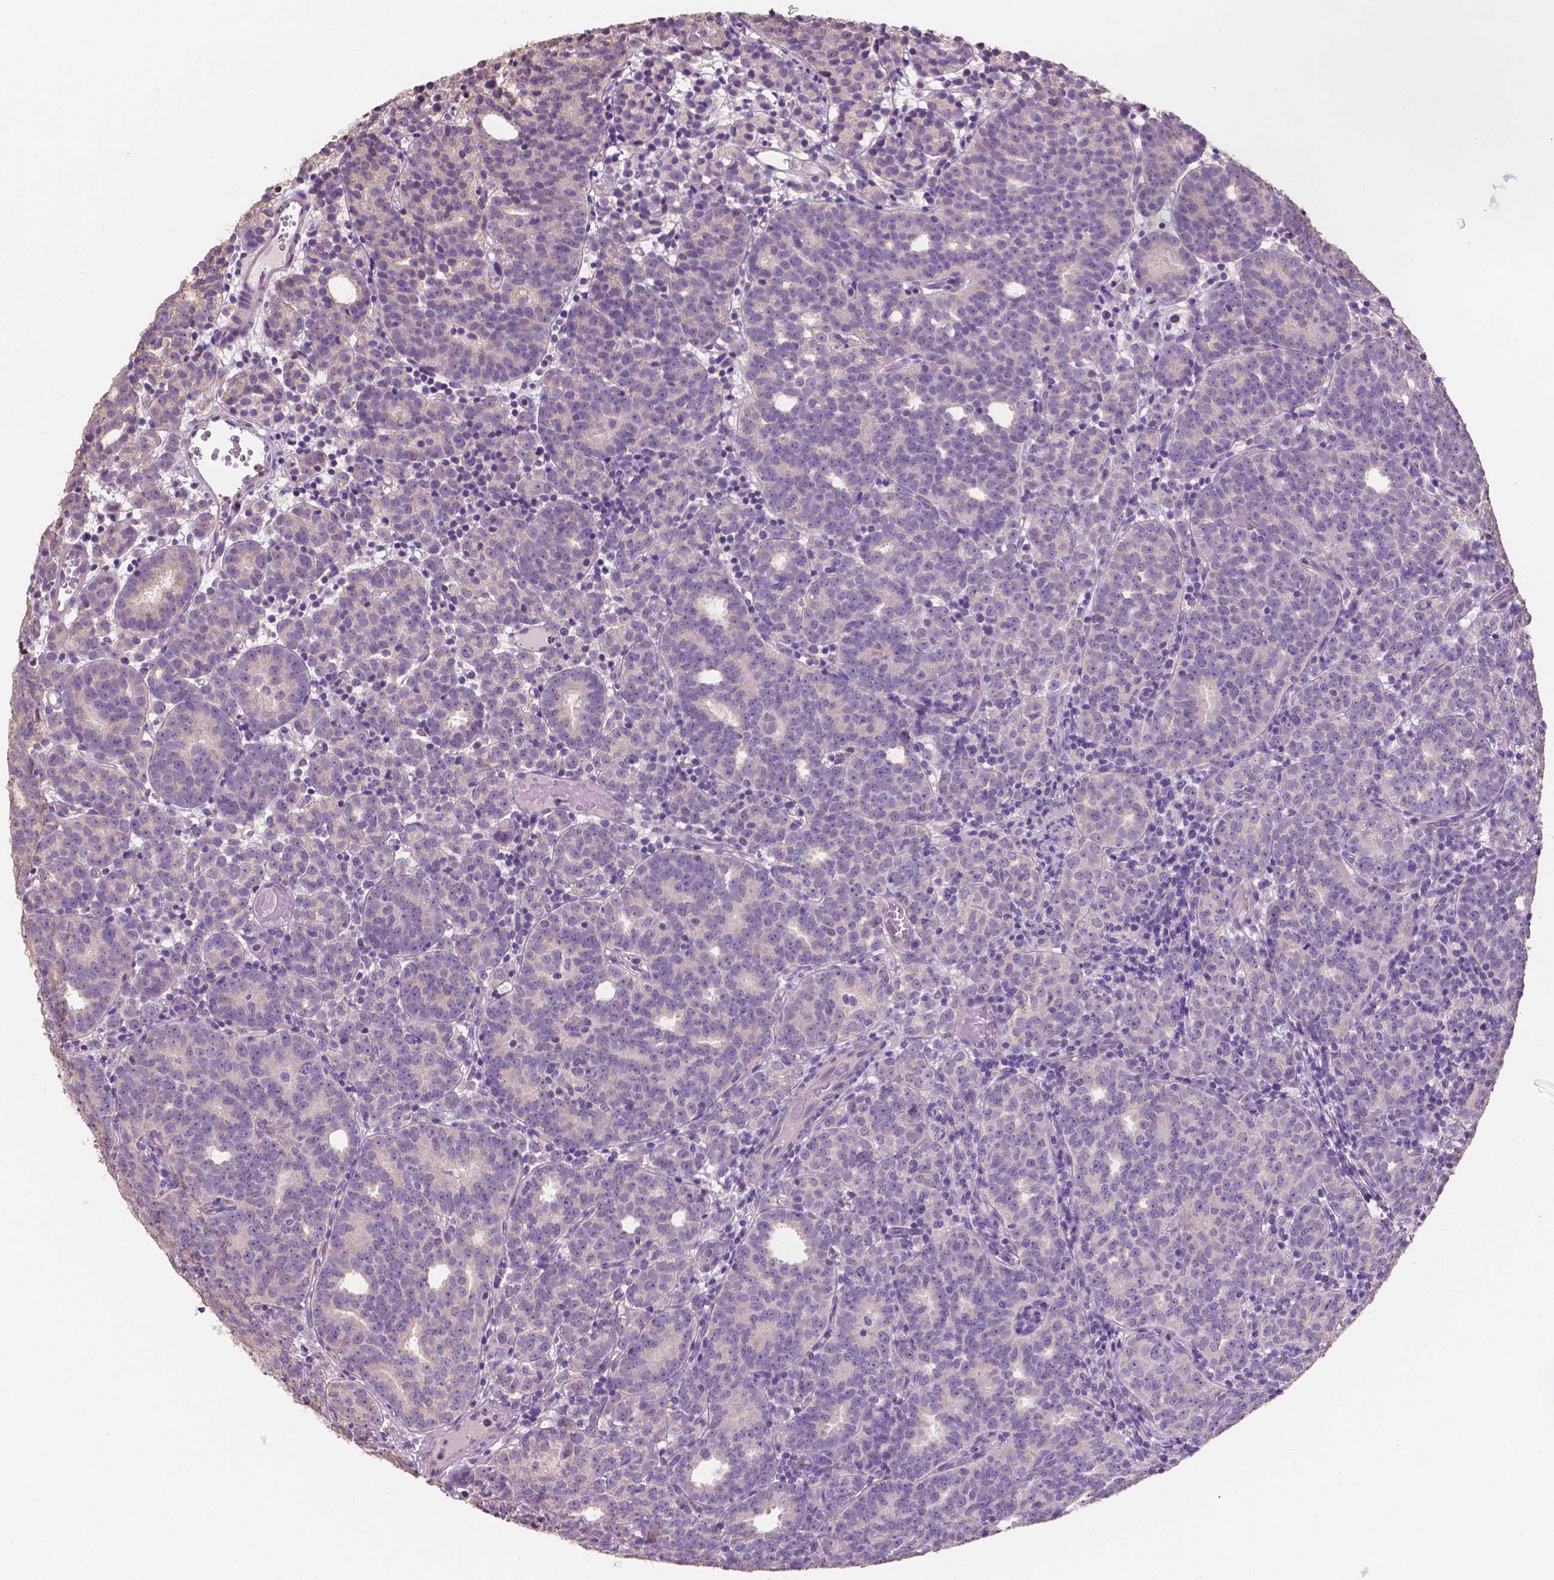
{"staining": {"intensity": "negative", "quantity": "none", "location": "none"}, "tissue": "prostate cancer", "cell_type": "Tumor cells", "image_type": "cancer", "snomed": [{"axis": "morphology", "description": "Adenocarcinoma, High grade"}, {"axis": "topography", "description": "Prostate"}], "caption": "The histopathology image demonstrates no significant staining in tumor cells of prostate cancer (high-grade adenocarcinoma). (DAB (3,3'-diaminobenzidine) immunohistochemistry visualized using brightfield microscopy, high magnification).", "gene": "SBSN", "patient": {"sex": "male", "age": 53}}